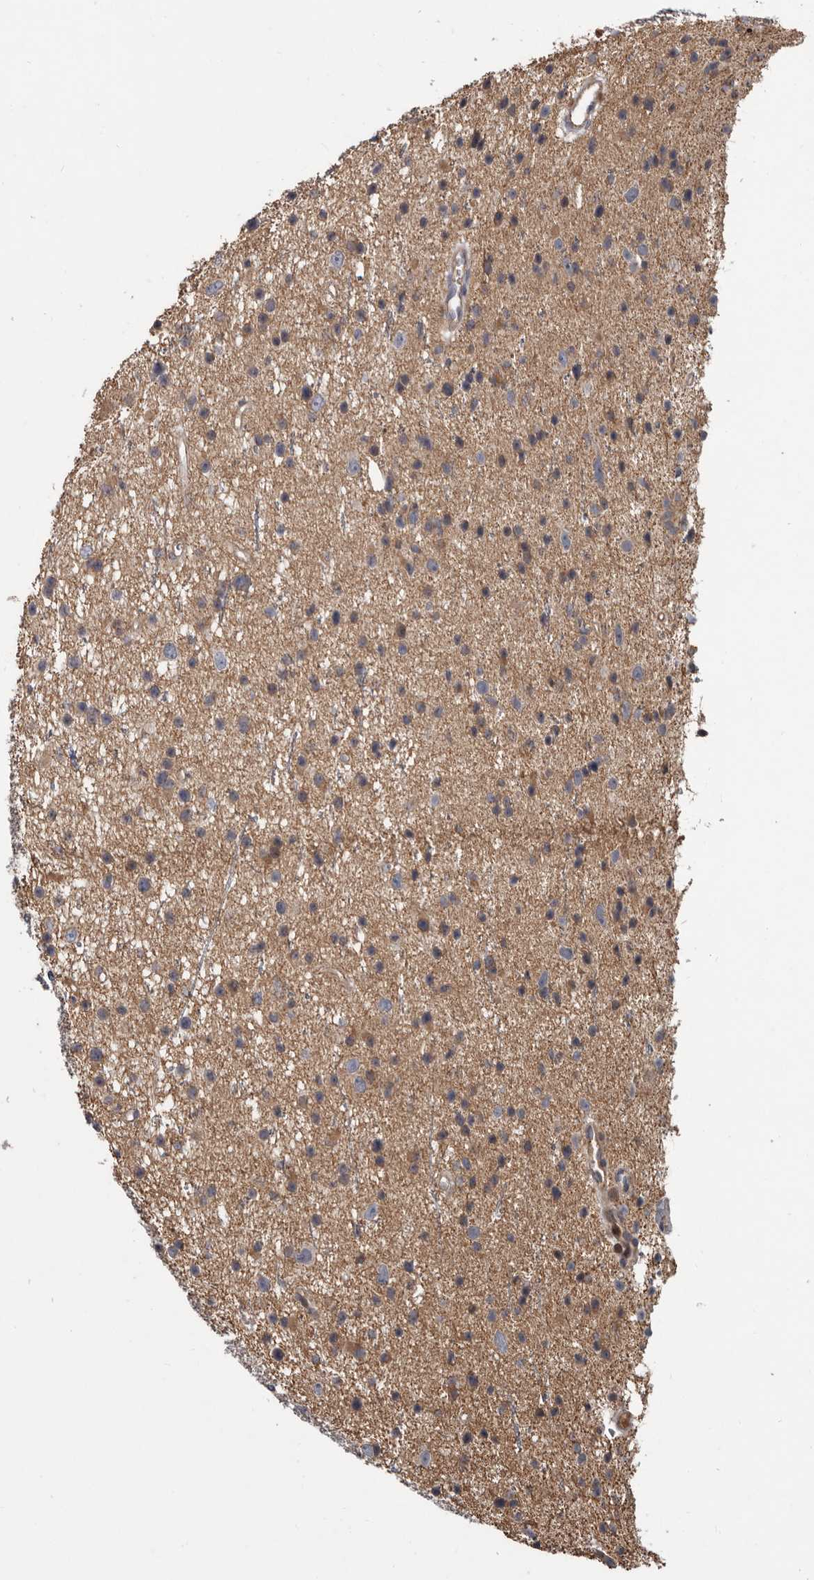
{"staining": {"intensity": "negative", "quantity": "none", "location": "none"}, "tissue": "glioma", "cell_type": "Tumor cells", "image_type": "cancer", "snomed": [{"axis": "morphology", "description": "Glioma, malignant, Low grade"}, {"axis": "topography", "description": "Cerebral cortex"}], "caption": "Immunohistochemistry (IHC) micrograph of neoplastic tissue: low-grade glioma (malignant) stained with DAB (3,3'-diaminobenzidine) shows no significant protein positivity in tumor cells.", "gene": "FGFR4", "patient": {"sex": "female", "age": 39}}